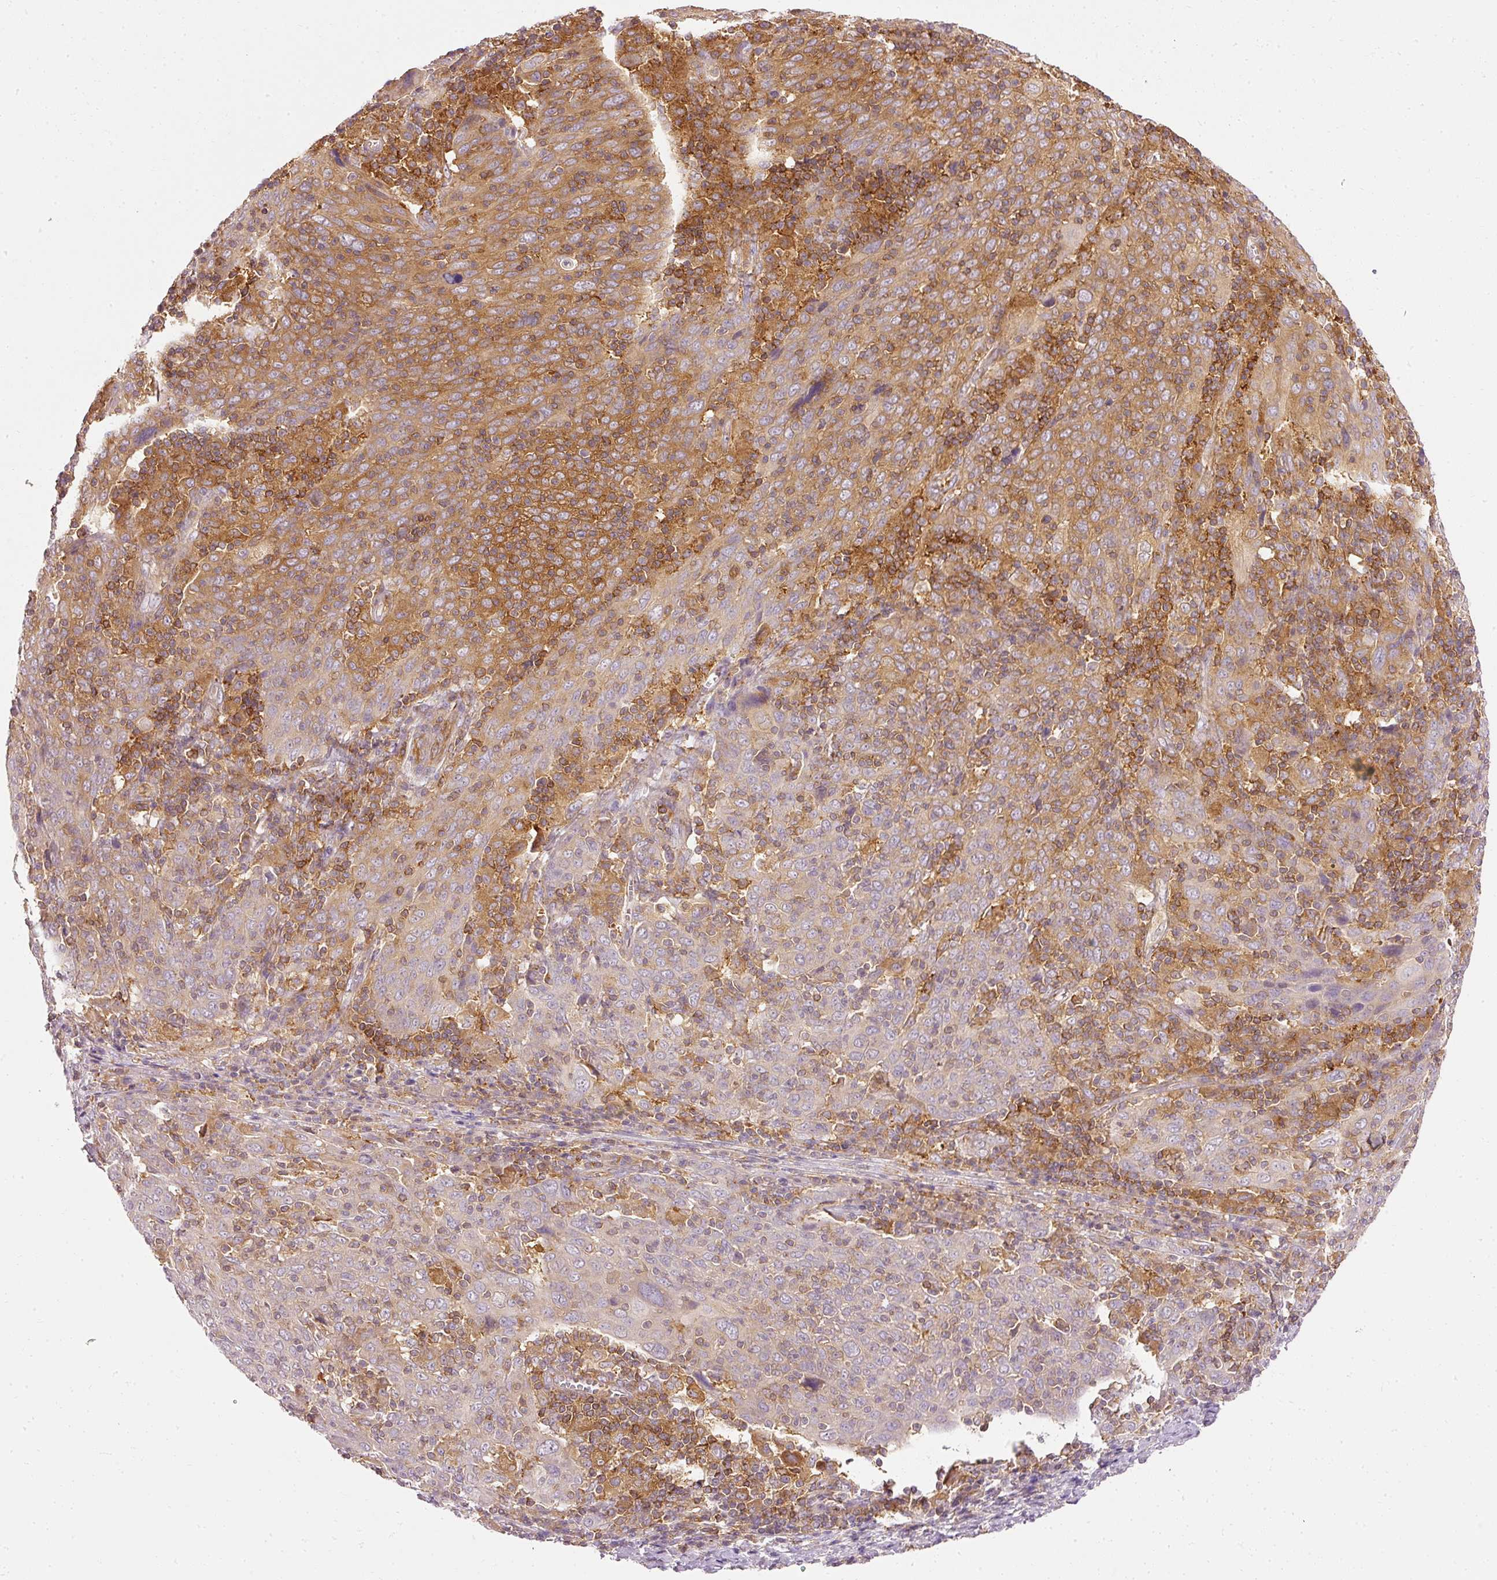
{"staining": {"intensity": "moderate", "quantity": "25%-75%", "location": "cytoplasmic/membranous"}, "tissue": "cervical cancer", "cell_type": "Tumor cells", "image_type": "cancer", "snomed": [{"axis": "morphology", "description": "Squamous cell carcinoma, NOS"}, {"axis": "topography", "description": "Cervix"}], "caption": "IHC of cervical cancer (squamous cell carcinoma) exhibits medium levels of moderate cytoplasmic/membranous positivity in about 25%-75% of tumor cells. (Brightfield microscopy of DAB IHC at high magnification).", "gene": "ARMH3", "patient": {"sex": "female", "age": 67}}